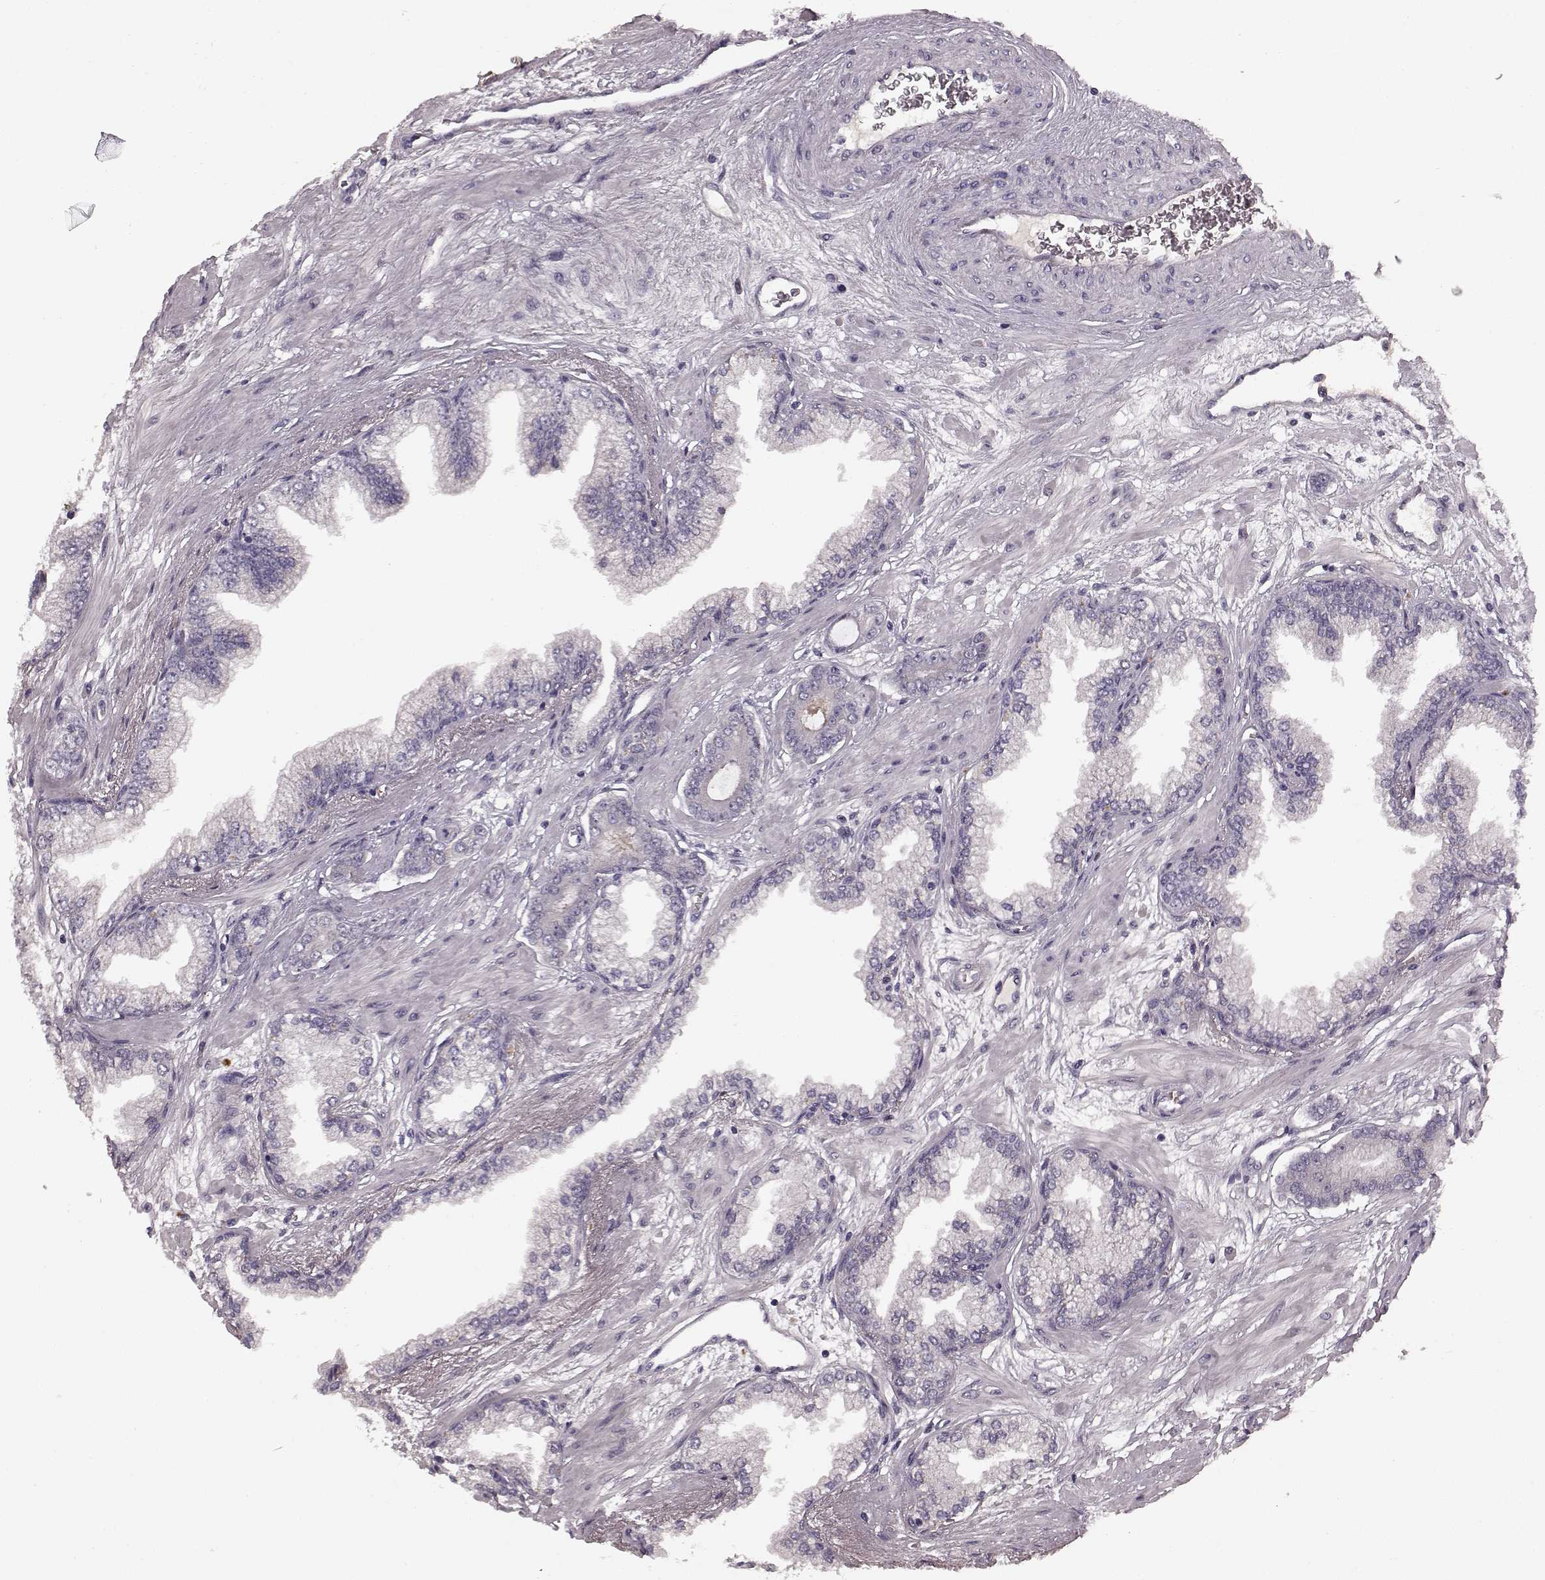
{"staining": {"intensity": "negative", "quantity": "none", "location": "none"}, "tissue": "prostate cancer", "cell_type": "Tumor cells", "image_type": "cancer", "snomed": [{"axis": "morphology", "description": "Adenocarcinoma, Low grade"}, {"axis": "topography", "description": "Prostate"}], "caption": "Immunohistochemical staining of human low-grade adenocarcinoma (prostate) shows no significant positivity in tumor cells. Brightfield microscopy of IHC stained with DAB (brown) and hematoxylin (blue), captured at high magnification.", "gene": "SLC22A18", "patient": {"sex": "male", "age": 64}}